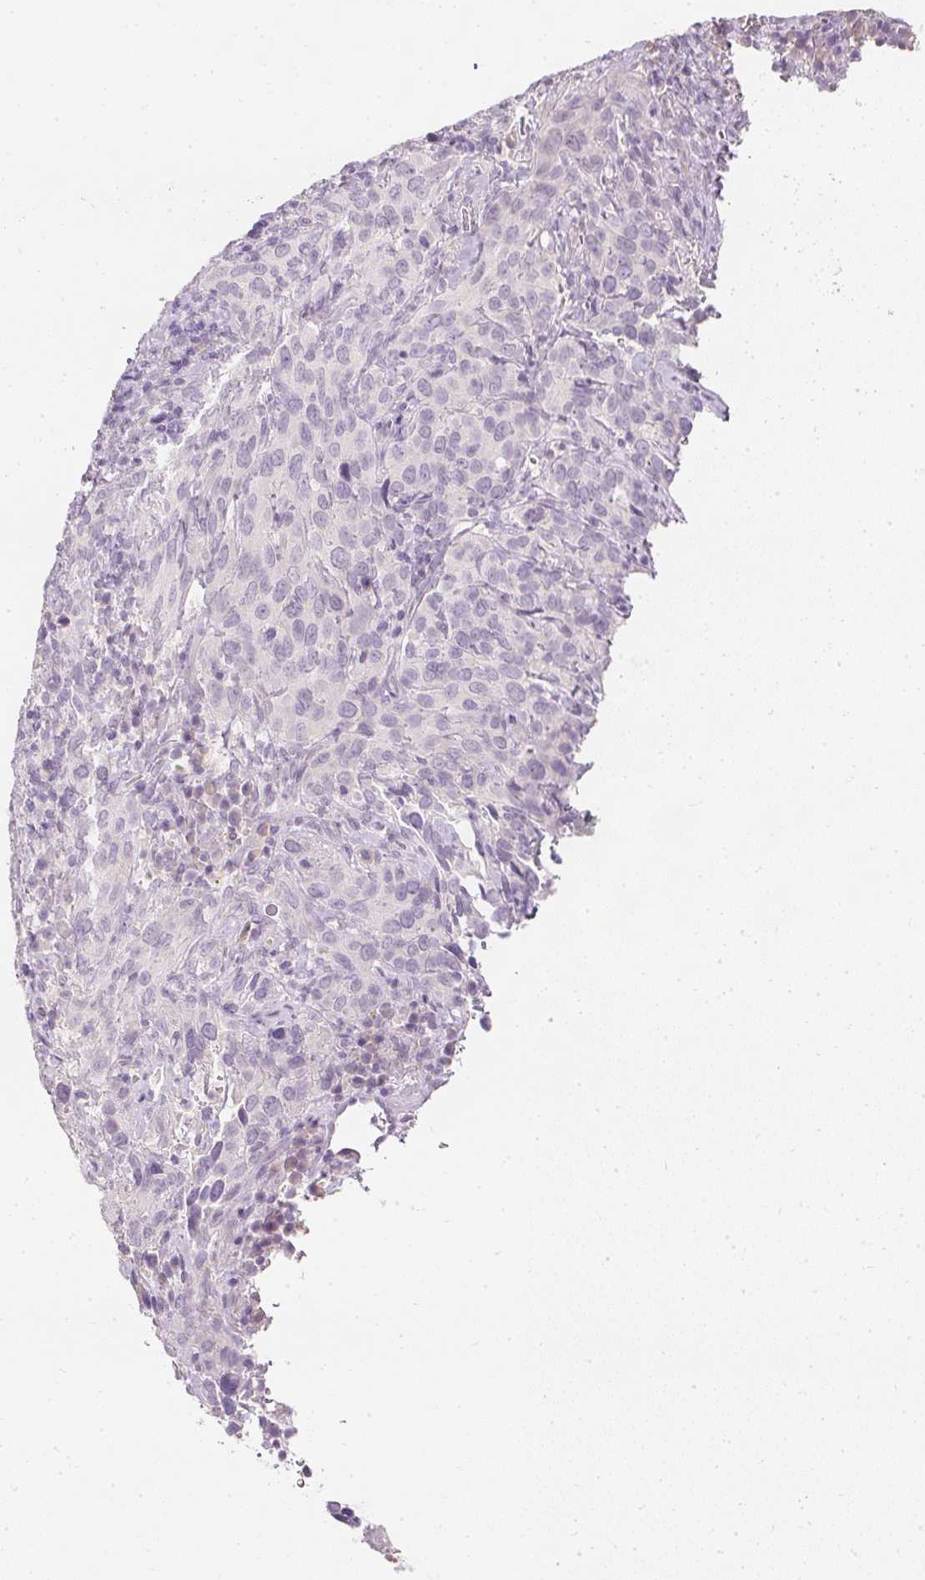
{"staining": {"intensity": "negative", "quantity": "none", "location": "none"}, "tissue": "cervical cancer", "cell_type": "Tumor cells", "image_type": "cancer", "snomed": [{"axis": "morphology", "description": "Squamous cell carcinoma, NOS"}, {"axis": "topography", "description": "Cervix"}], "caption": "A photomicrograph of squamous cell carcinoma (cervical) stained for a protein exhibits no brown staining in tumor cells.", "gene": "ELAVL3", "patient": {"sex": "female", "age": 51}}